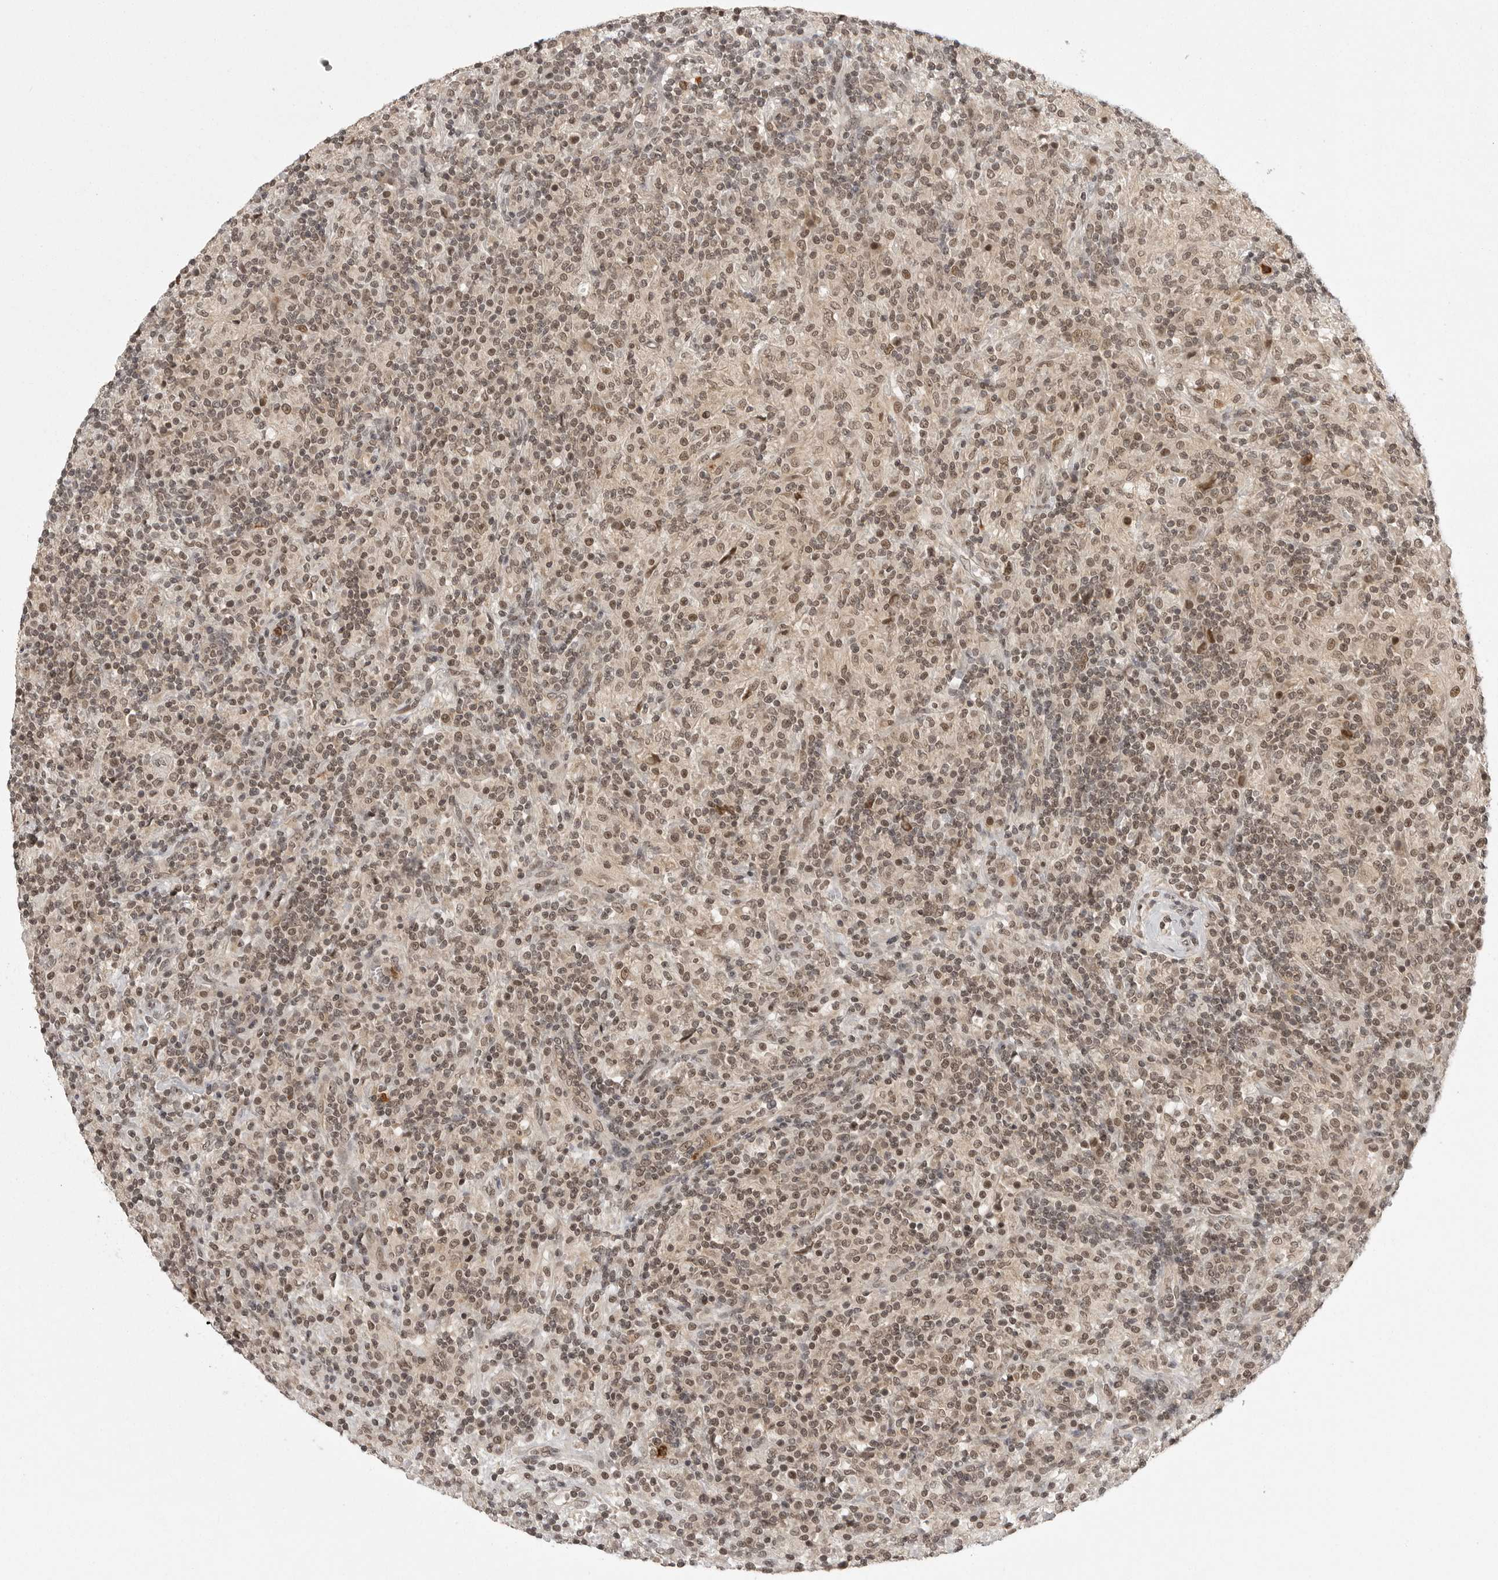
{"staining": {"intensity": "weak", "quantity": ">75%", "location": "nuclear"}, "tissue": "lymphoma", "cell_type": "Tumor cells", "image_type": "cancer", "snomed": [{"axis": "morphology", "description": "Hodgkin's disease, NOS"}, {"axis": "topography", "description": "Lymph node"}], "caption": "This is an image of immunohistochemistry staining of Hodgkin's disease, which shows weak expression in the nuclear of tumor cells.", "gene": "PEG3", "patient": {"sex": "male", "age": 70}}